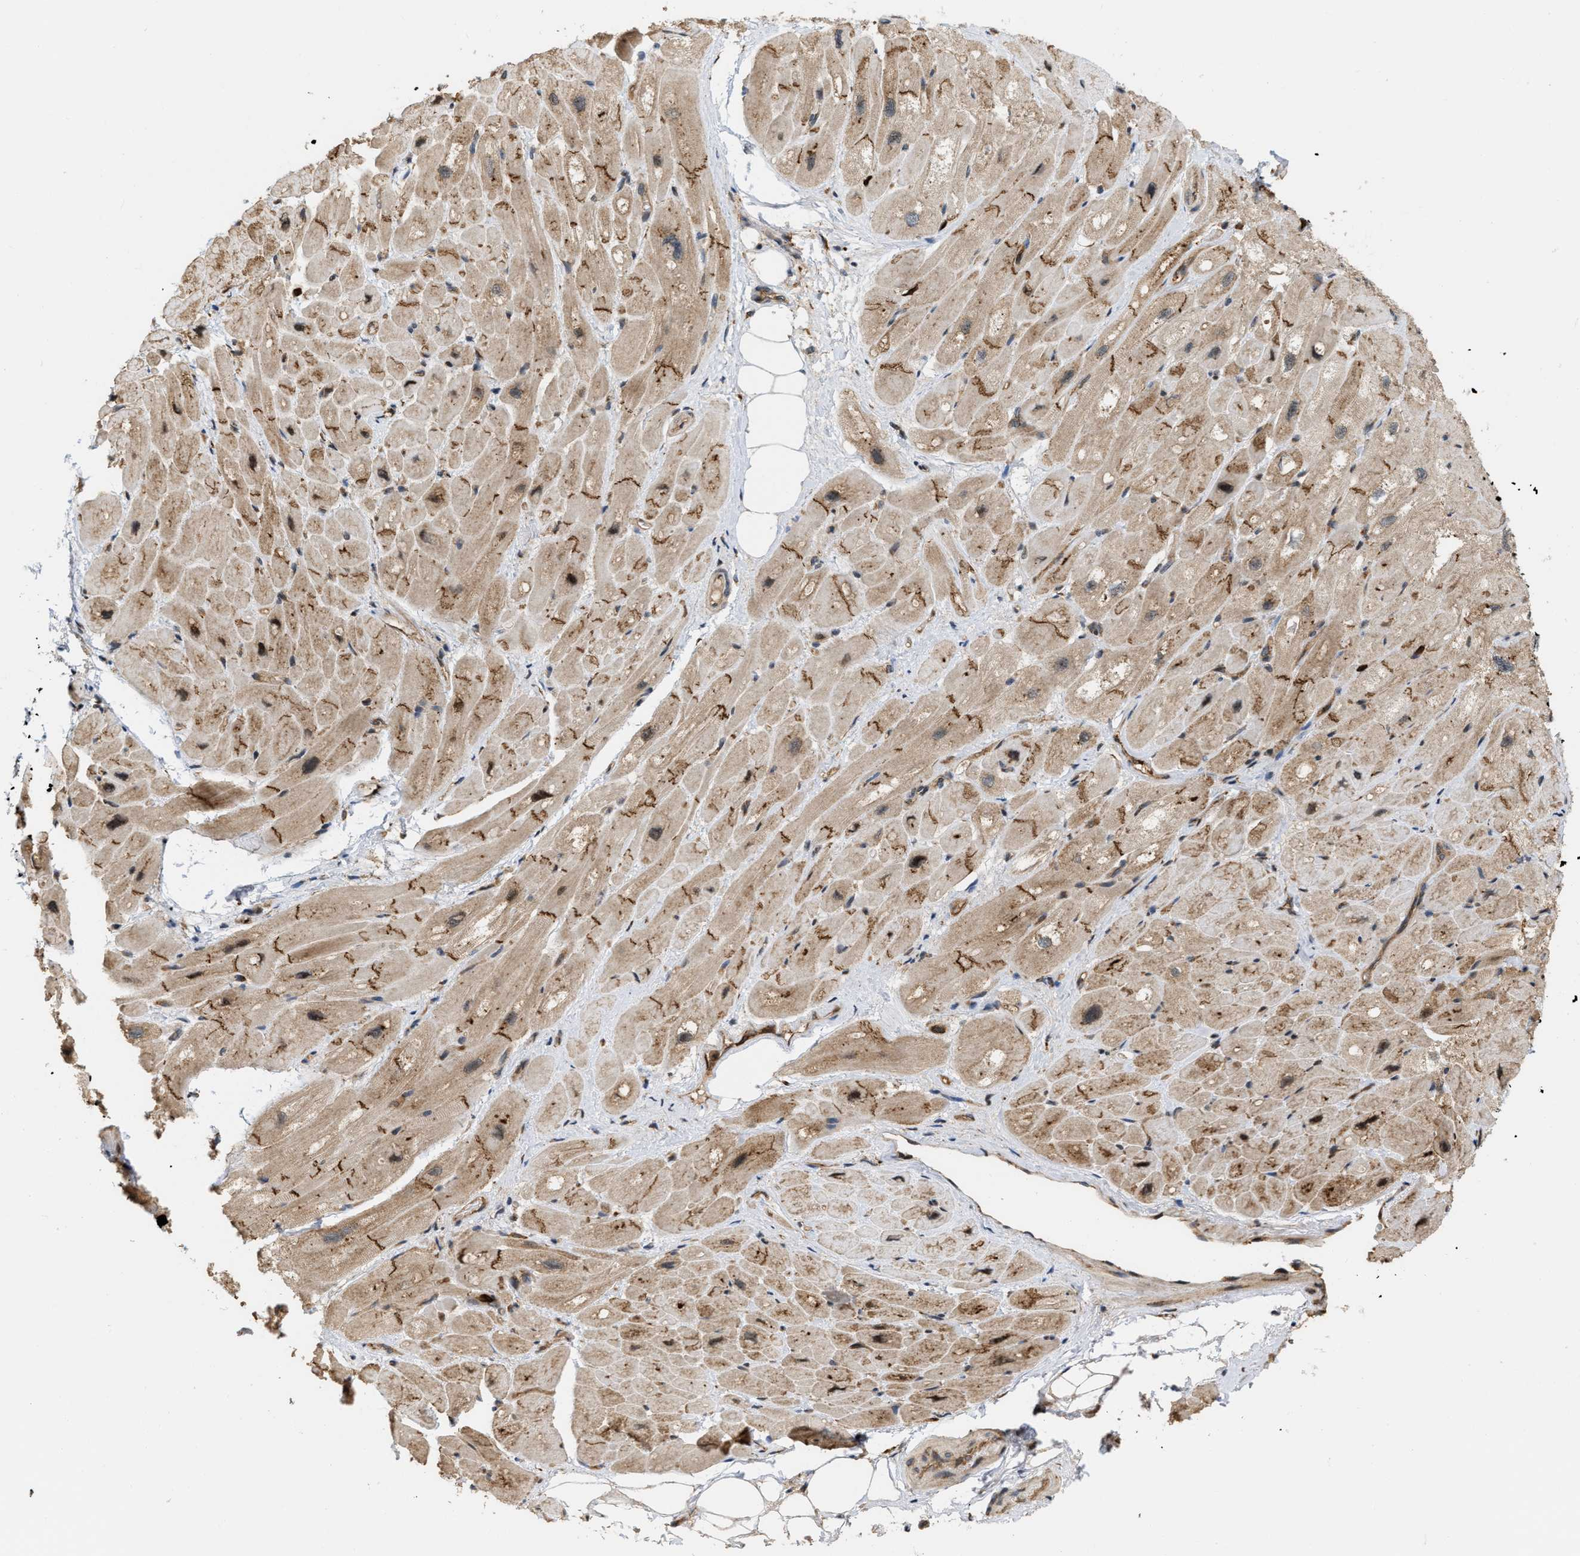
{"staining": {"intensity": "strong", "quantity": "25%-75%", "location": "cytoplasmic/membranous"}, "tissue": "heart muscle", "cell_type": "Cardiomyocytes", "image_type": "normal", "snomed": [{"axis": "morphology", "description": "Normal tissue, NOS"}, {"axis": "topography", "description": "Heart"}], "caption": "Brown immunohistochemical staining in unremarkable heart muscle demonstrates strong cytoplasmic/membranous expression in approximately 25%-75% of cardiomyocytes.", "gene": "IQCE", "patient": {"sex": "male", "age": 49}}